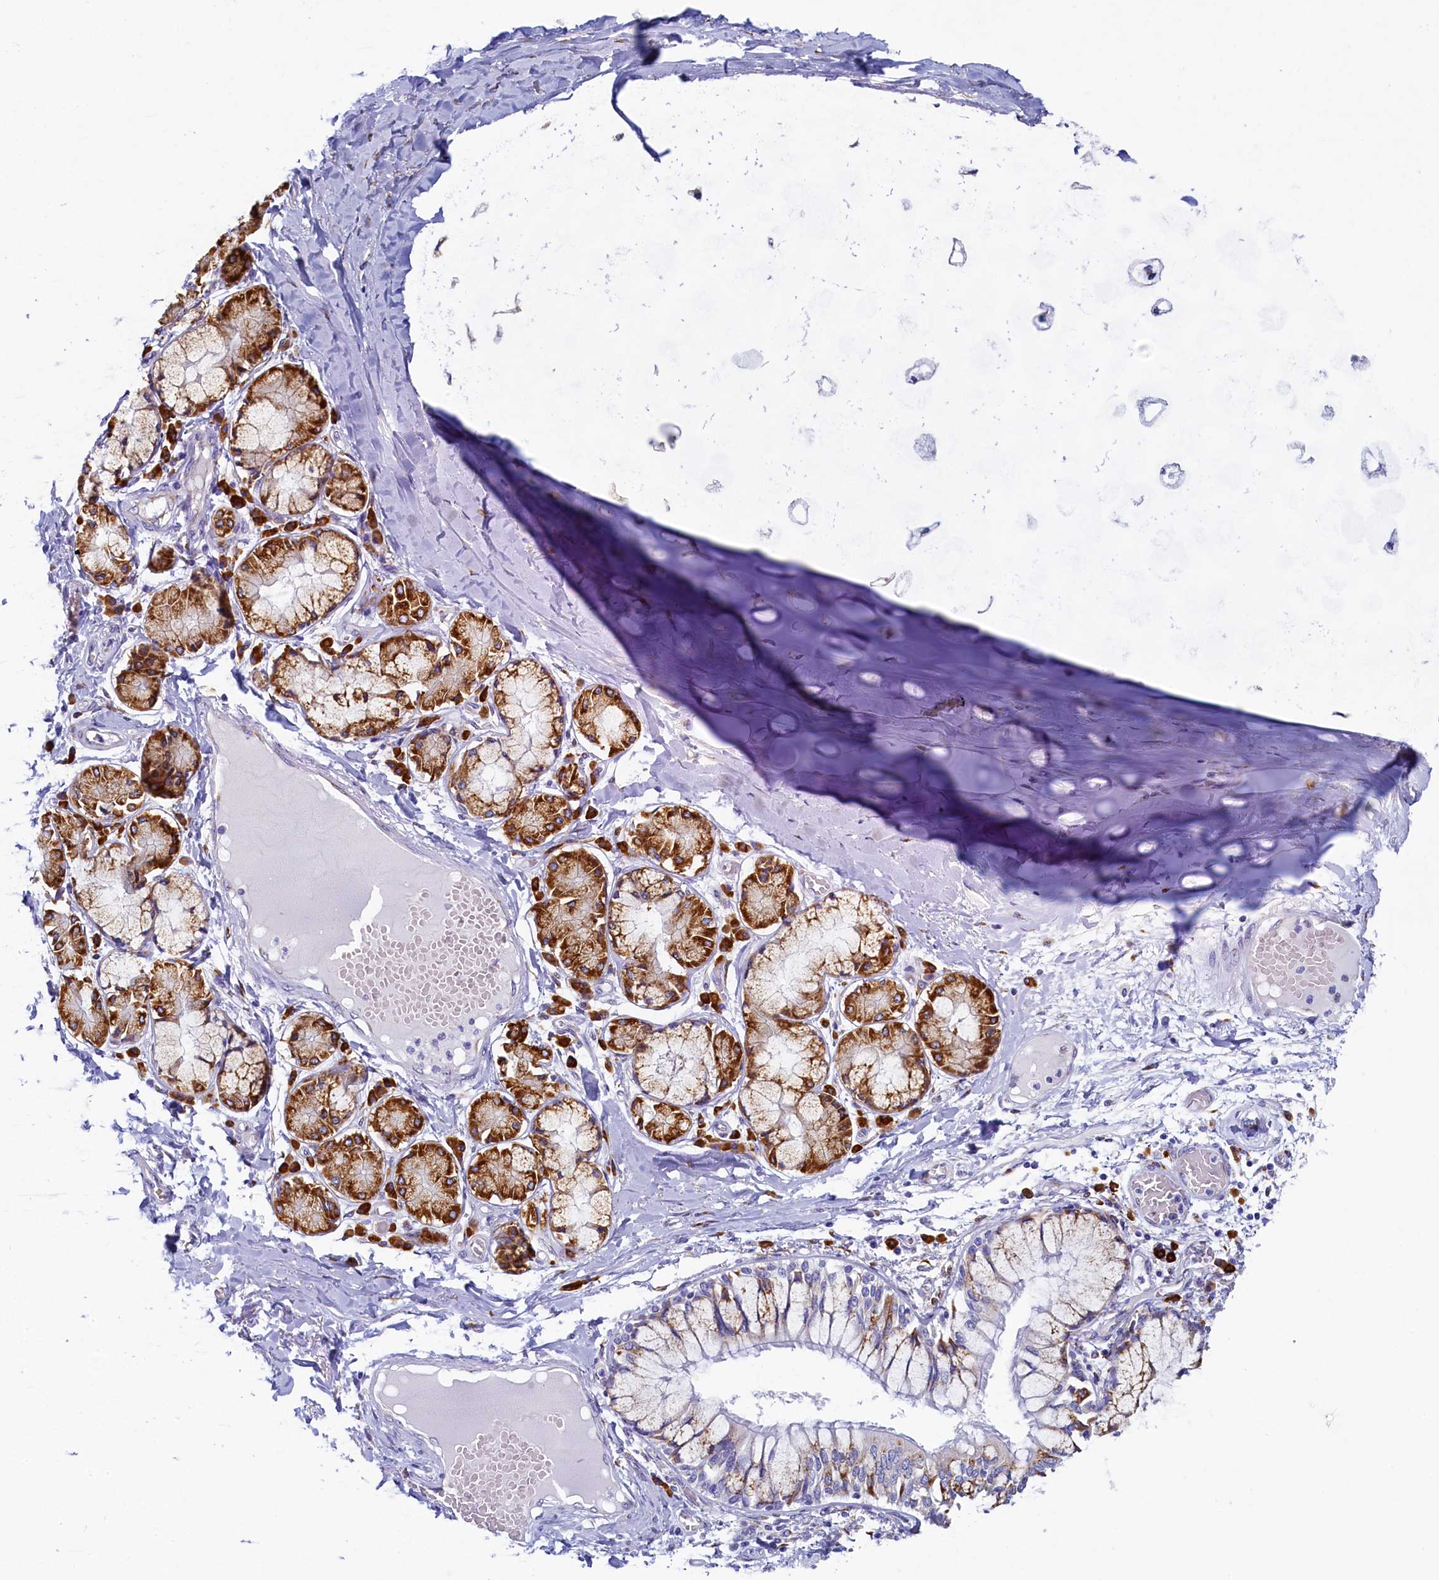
{"staining": {"intensity": "negative", "quantity": "none", "location": "none"}, "tissue": "adipose tissue", "cell_type": "Adipocytes", "image_type": "normal", "snomed": [{"axis": "morphology", "description": "Normal tissue, NOS"}, {"axis": "topography", "description": "Cartilage tissue"}, {"axis": "topography", "description": "Bronchus"}, {"axis": "topography", "description": "Lung"}, {"axis": "topography", "description": "Peripheral nerve tissue"}], "caption": "Immunohistochemistry histopathology image of unremarkable adipose tissue: adipose tissue stained with DAB (3,3'-diaminobenzidine) demonstrates no significant protein staining in adipocytes. (DAB IHC with hematoxylin counter stain).", "gene": "TMEM18", "patient": {"sex": "female", "age": 49}}